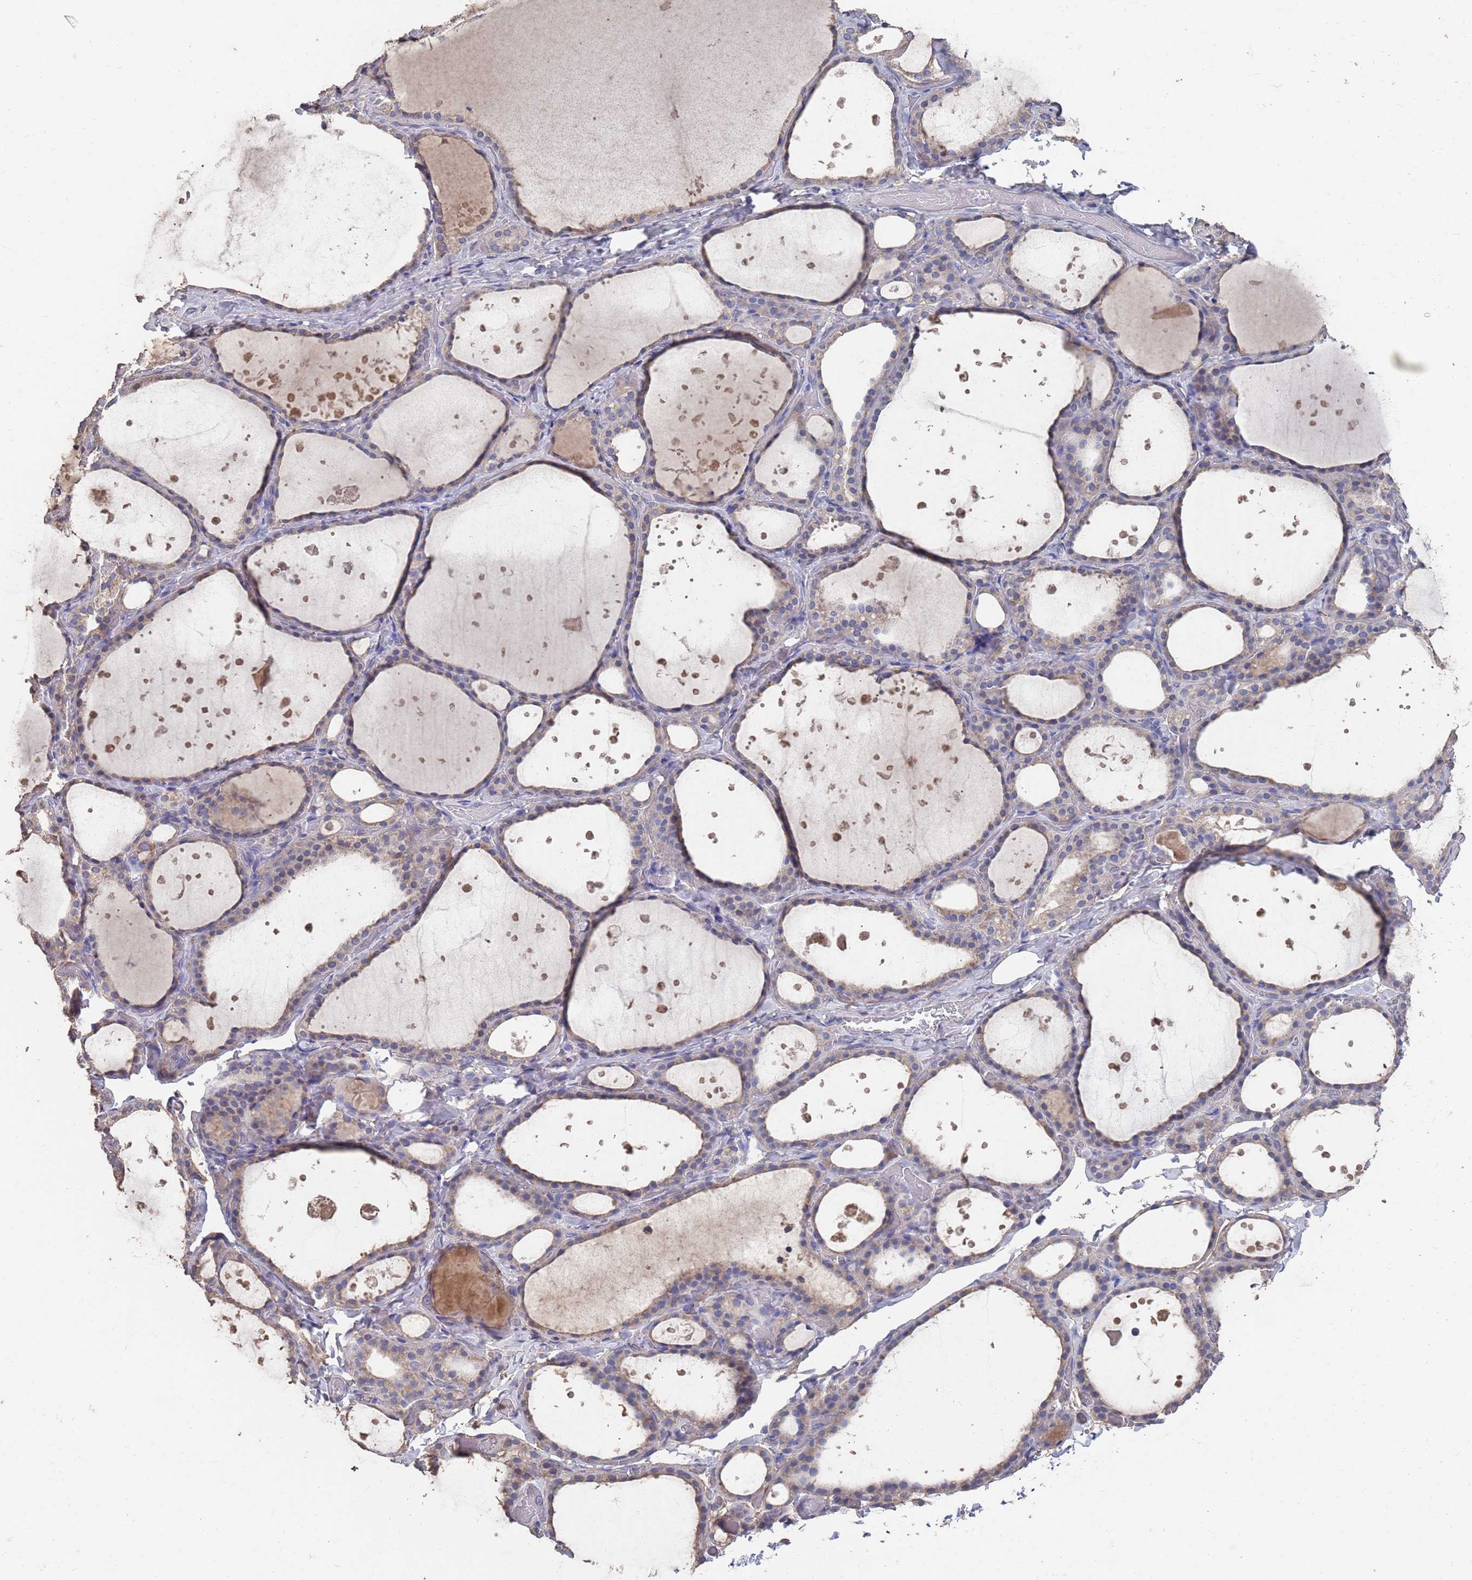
{"staining": {"intensity": "weak", "quantity": "25%-75%", "location": "cytoplasmic/membranous"}, "tissue": "thyroid gland", "cell_type": "Glandular cells", "image_type": "normal", "snomed": [{"axis": "morphology", "description": "Normal tissue, NOS"}, {"axis": "topography", "description": "Thyroid gland"}], "caption": "Glandular cells exhibit low levels of weak cytoplasmic/membranous positivity in about 25%-75% of cells in normal thyroid gland.", "gene": "BTBD18", "patient": {"sex": "female", "age": 44}}